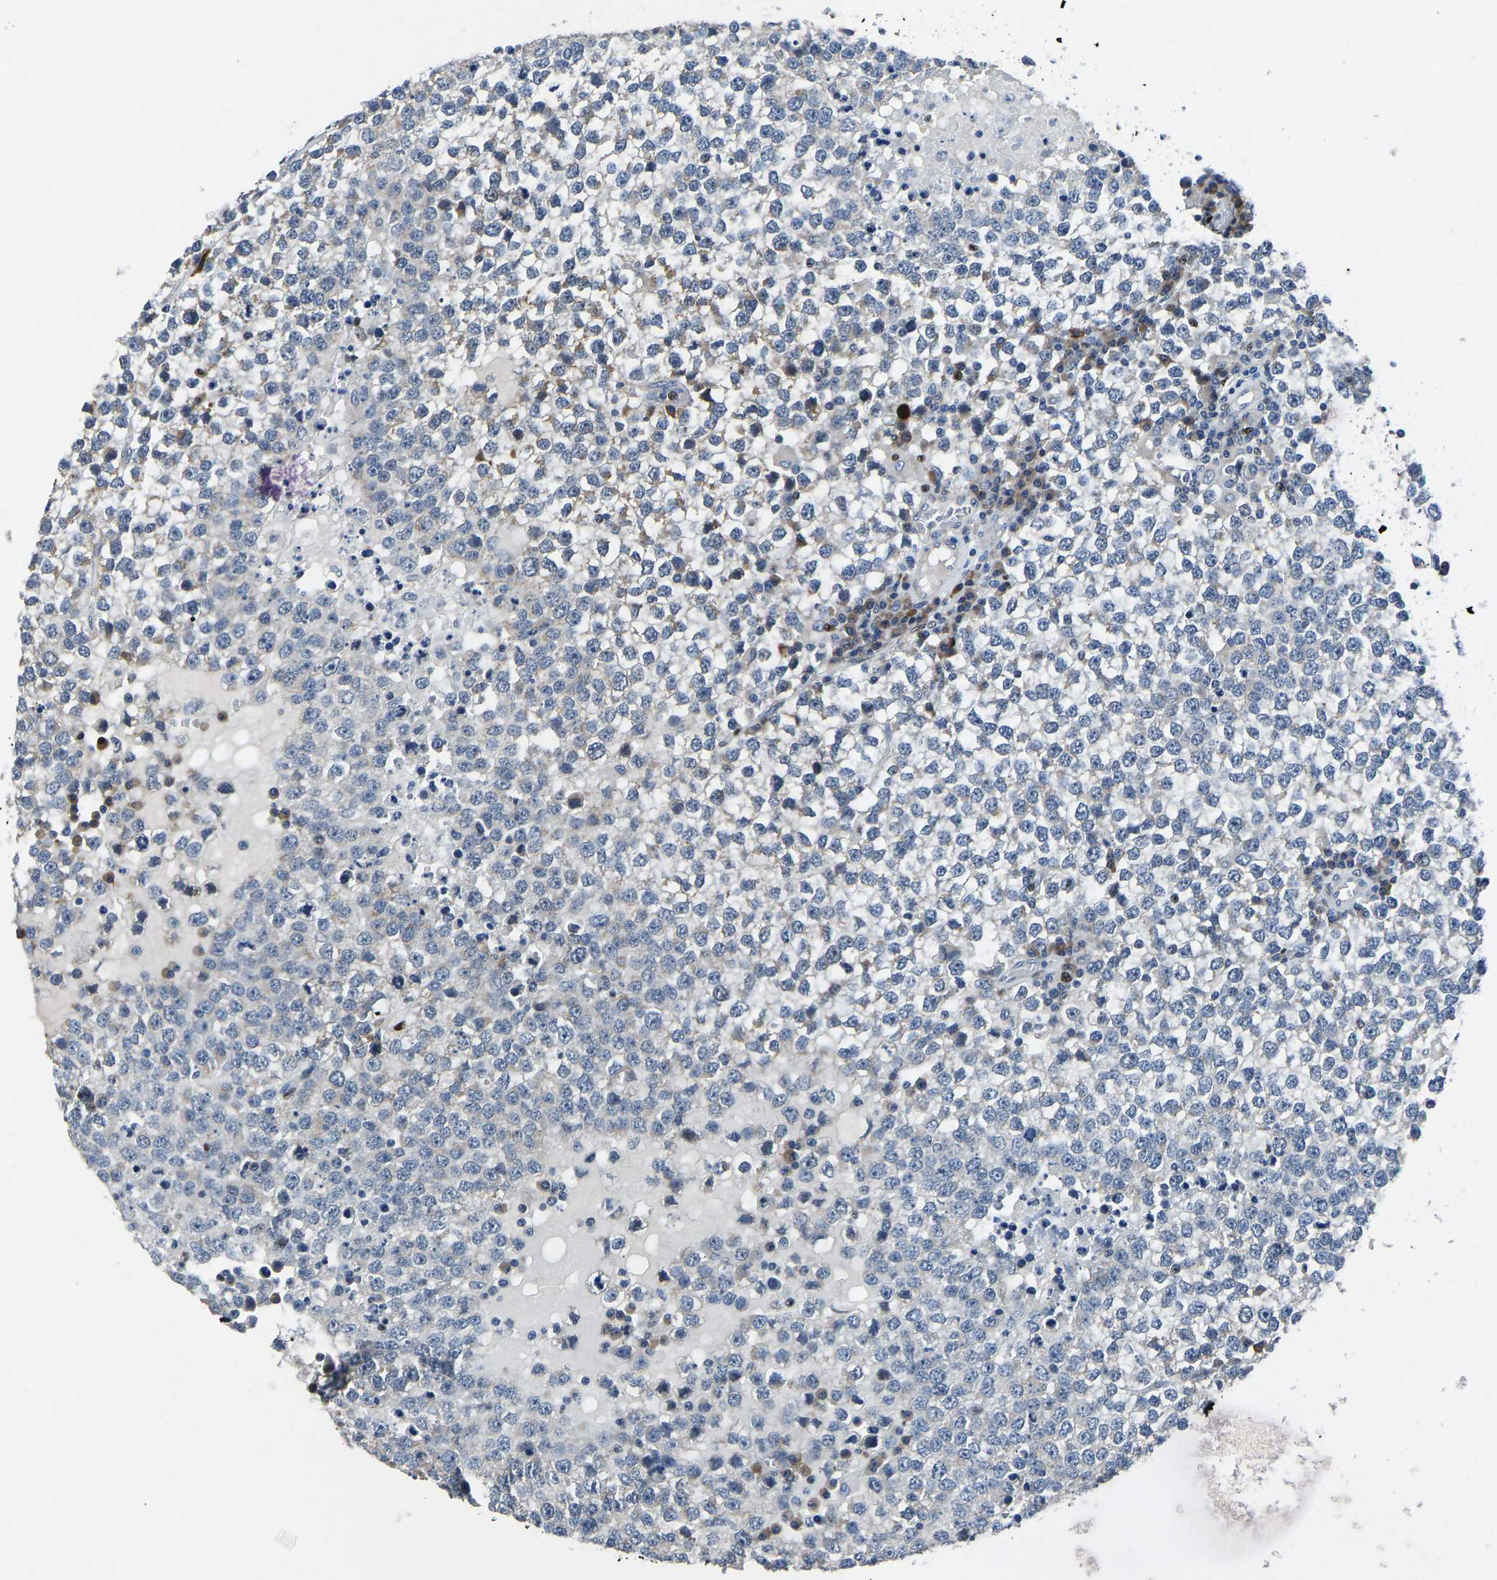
{"staining": {"intensity": "moderate", "quantity": "<25%", "location": "cytoplasmic/membranous"}, "tissue": "testis cancer", "cell_type": "Tumor cells", "image_type": "cancer", "snomed": [{"axis": "morphology", "description": "Seminoma, NOS"}, {"axis": "topography", "description": "Testis"}], "caption": "This image demonstrates immunohistochemistry staining of testis seminoma, with low moderate cytoplasmic/membranous positivity in about <25% of tumor cells.", "gene": "EGR1", "patient": {"sex": "male", "age": 65}}